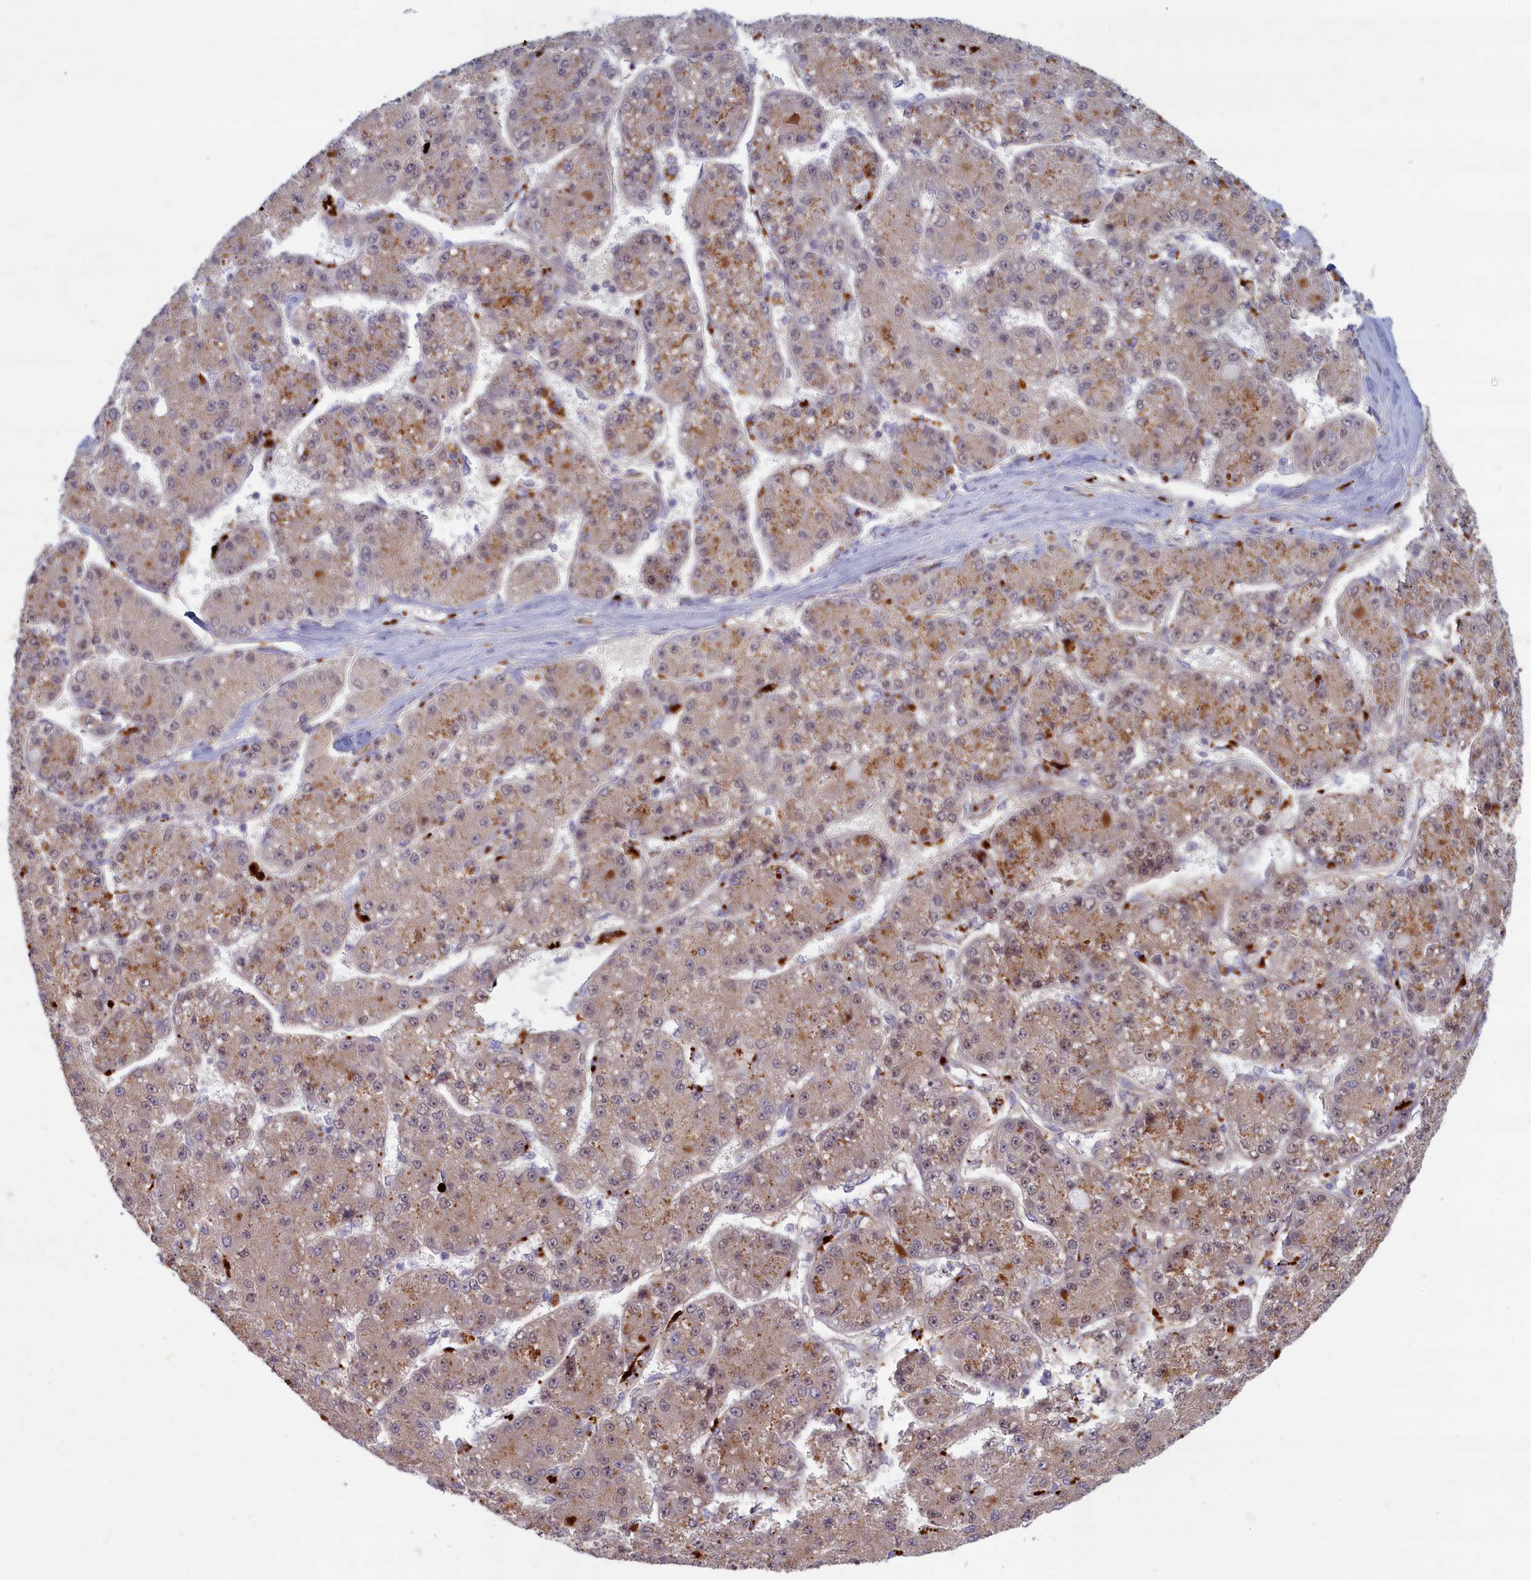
{"staining": {"intensity": "weak", "quantity": "<25%", "location": "cytoplasmic/membranous"}, "tissue": "liver cancer", "cell_type": "Tumor cells", "image_type": "cancer", "snomed": [{"axis": "morphology", "description": "Carcinoma, Hepatocellular, NOS"}, {"axis": "topography", "description": "Liver"}], "caption": "High magnification brightfield microscopy of liver hepatocellular carcinoma stained with DAB (3,3'-diaminobenzidine) (brown) and counterstained with hematoxylin (blue): tumor cells show no significant expression.", "gene": "FCSK", "patient": {"sex": "male", "age": 67}}